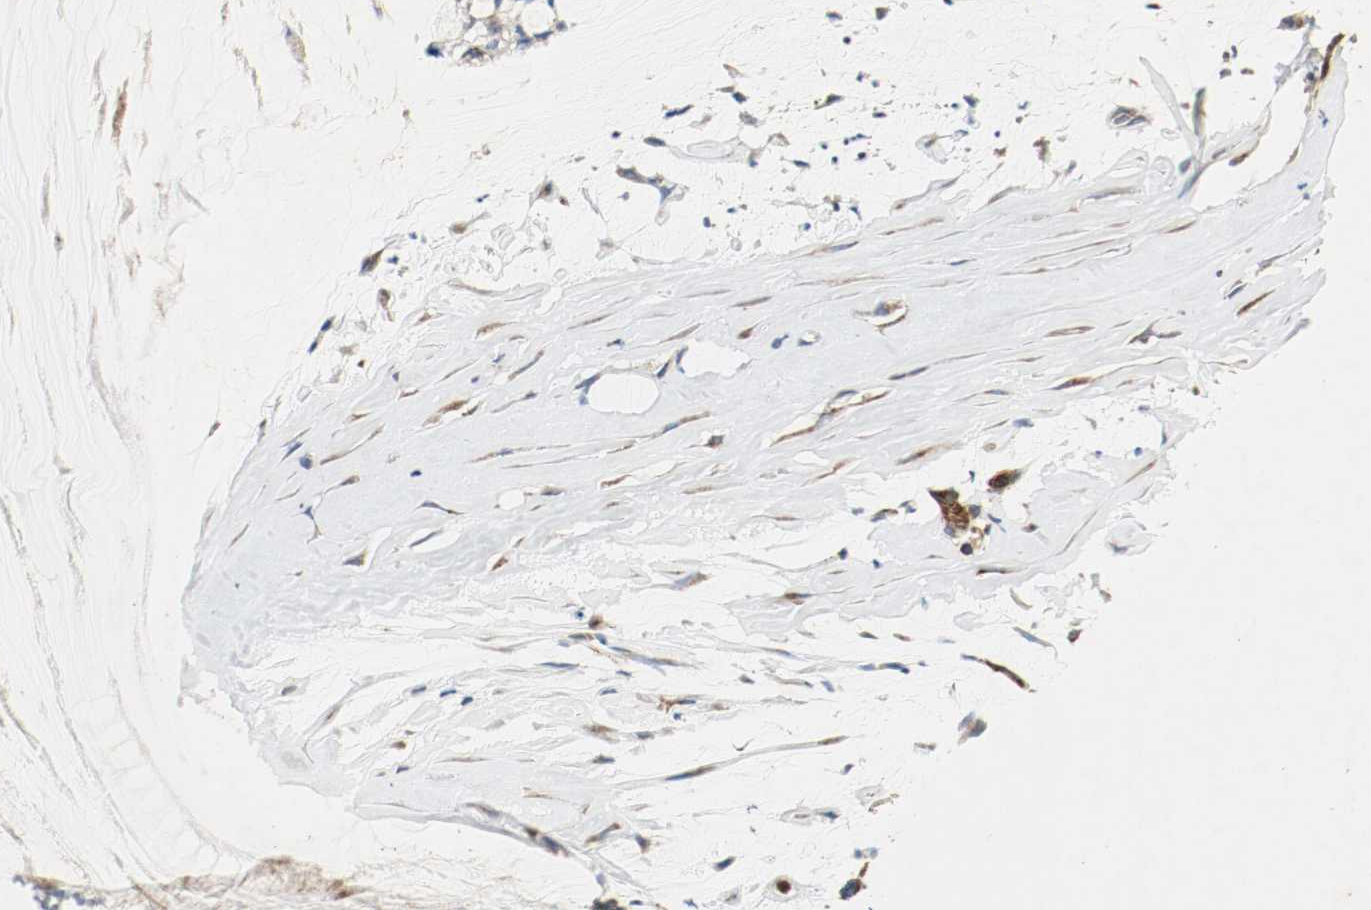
{"staining": {"intensity": "moderate", "quantity": ">75%", "location": "cytoplasmic/membranous"}, "tissue": "ovarian cancer", "cell_type": "Tumor cells", "image_type": "cancer", "snomed": [{"axis": "morphology", "description": "Cystadenocarcinoma, mucinous, NOS"}, {"axis": "topography", "description": "Ovary"}], "caption": "Ovarian mucinous cystadenocarcinoma stained with DAB IHC demonstrates medium levels of moderate cytoplasmic/membranous expression in approximately >75% of tumor cells. Immunohistochemistry stains the protein of interest in brown and the nuclei are stained blue.", "gene": "PLCG1", "patient": {"sex": "female", "age": 39}}